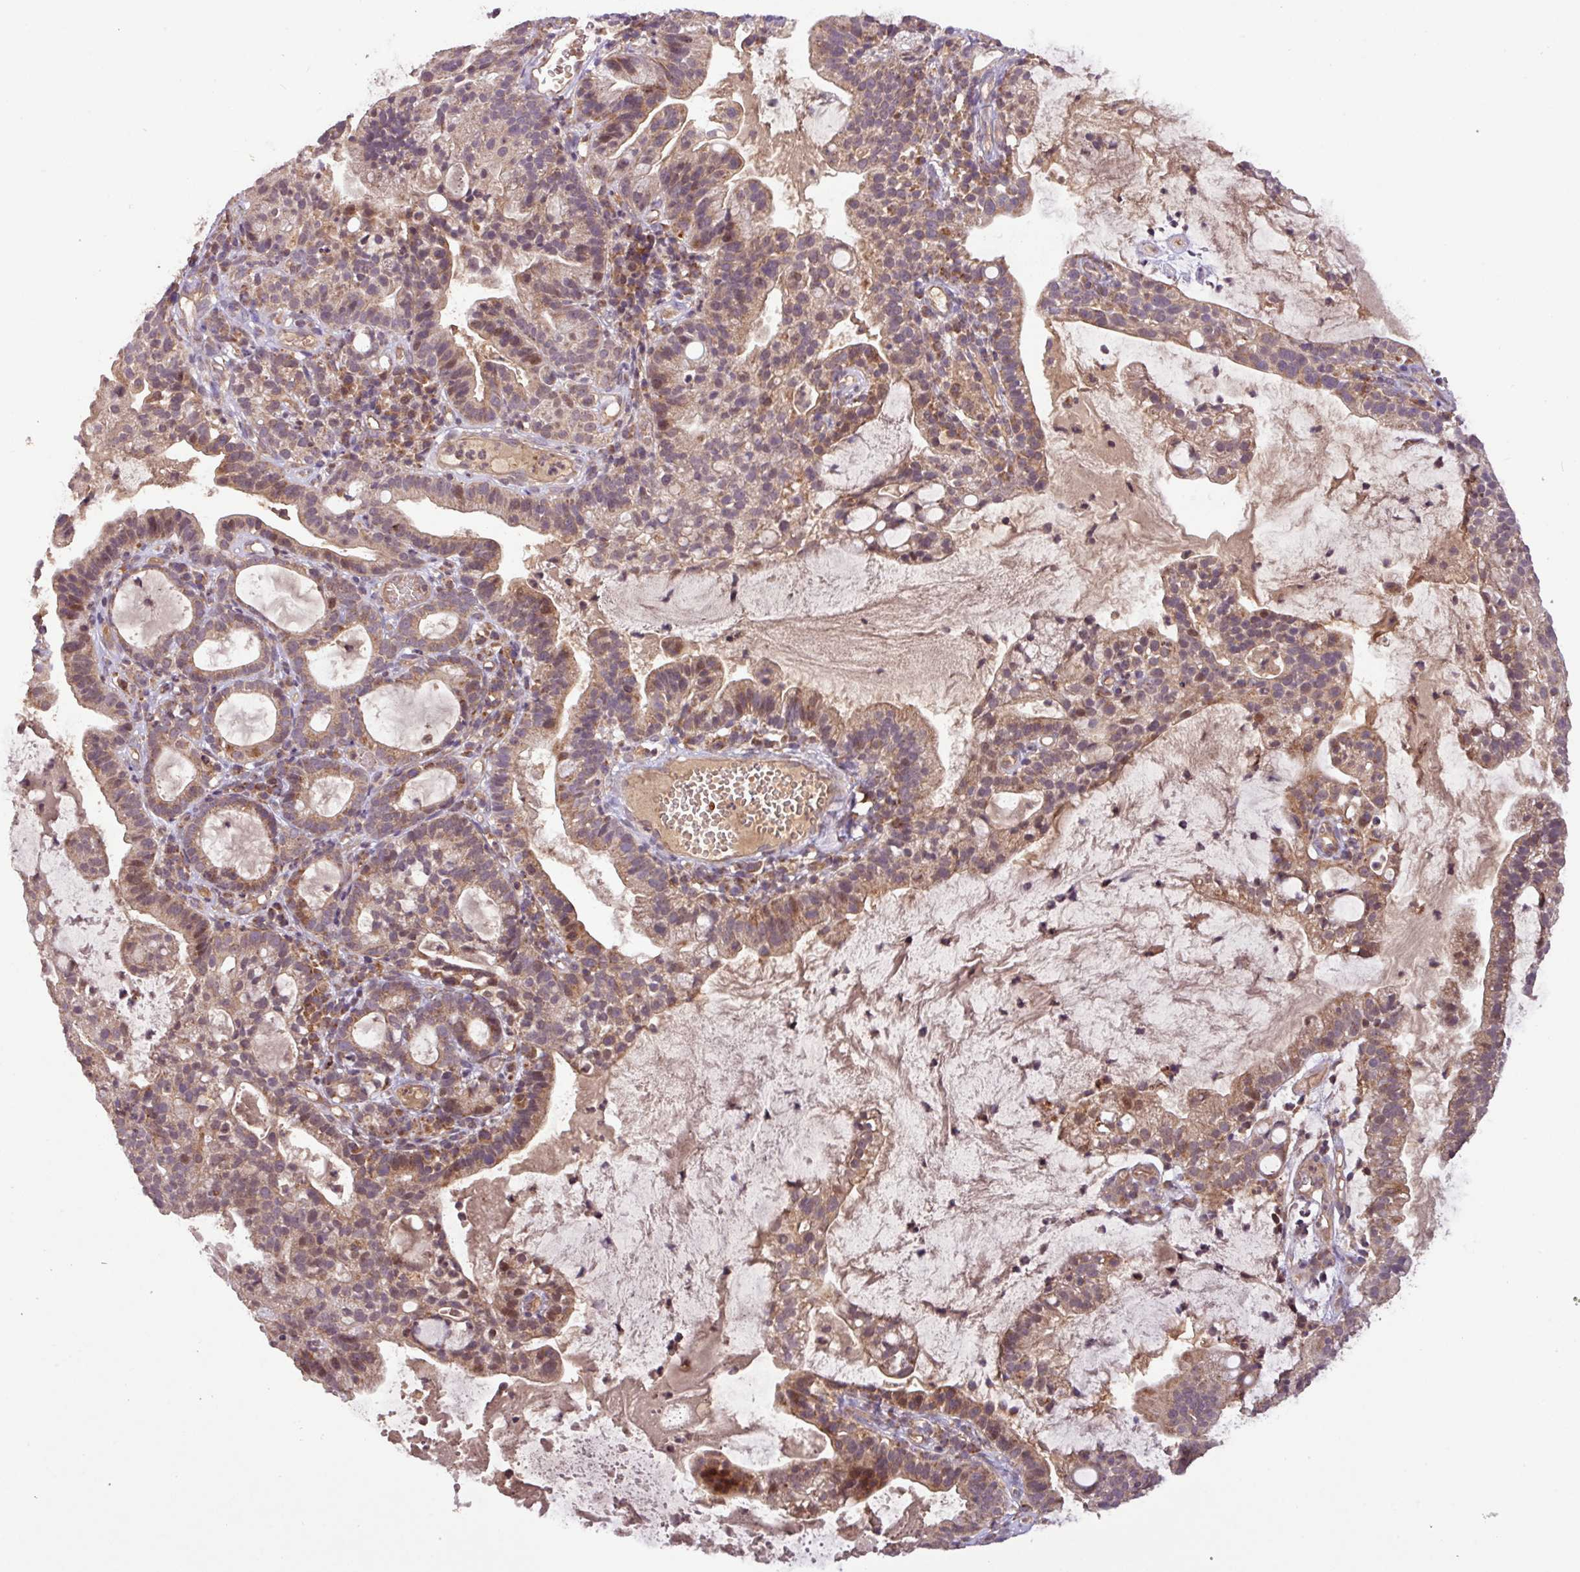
{"staining": {"intensity": "moderate", "quantity": ">75%", "location": "cytoplasmic/membranous,nuclear"}, "tissue": "cervical cancer", "cell_type": "Tumor cells", "image_type": "cancer", "snomed": [{"axis": "morphology", "description": "Adenocarcinoma, NOS"}, {"axis": "topography", "description": "Cervix"}], "caption": "Cervical adenocarcinoma tissue shows moderate cytoplasmic/membranous and nuclear staining in approximately >75% of tumor cells (brown staining indicates protein expression, while blue staining denotes nuclei).", "gene": "YPEL3", "patient": {"sex": "female", "age": 41}}